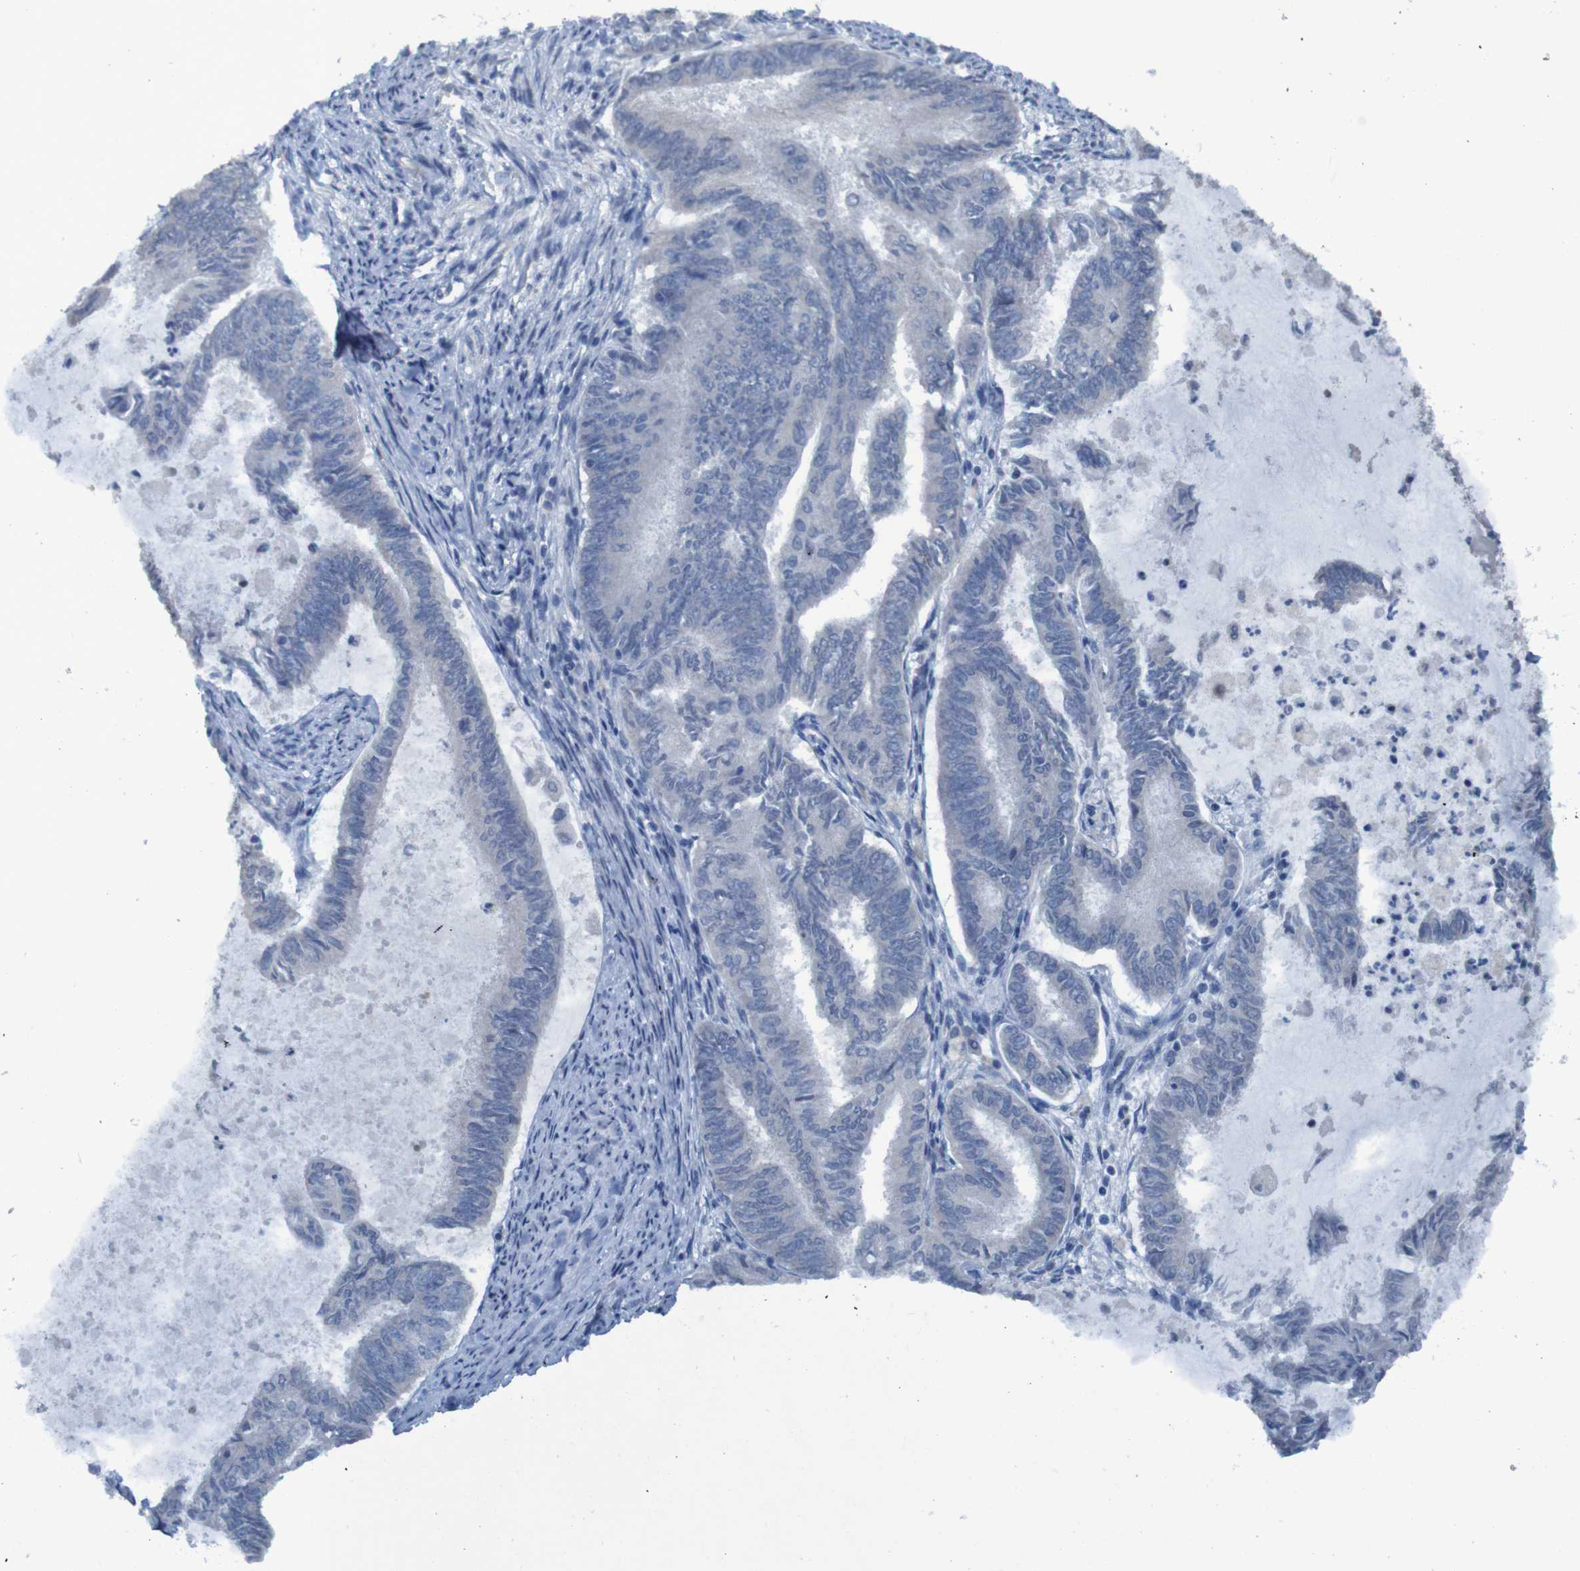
{"staining": {"intensity": "negative", "quantity": "none", "location": "none"}, "tissue": "endometrial cancer", "cell_type": "Tumor cells", "image_type": "cancer", "snomed": [{"axis": "morphology", "description": "Adenocarcinoma, NOS"}, {"axis": "topography", "description": "Endometrium"}], "caption": "An IHC histopathology image of endometrial adenocarcinoma is shown. There is no staining in tumor cells of endometrial adenocarcinoma.", "gene": "CLDN18", "patient": {"sex": "female", "age": 86}}